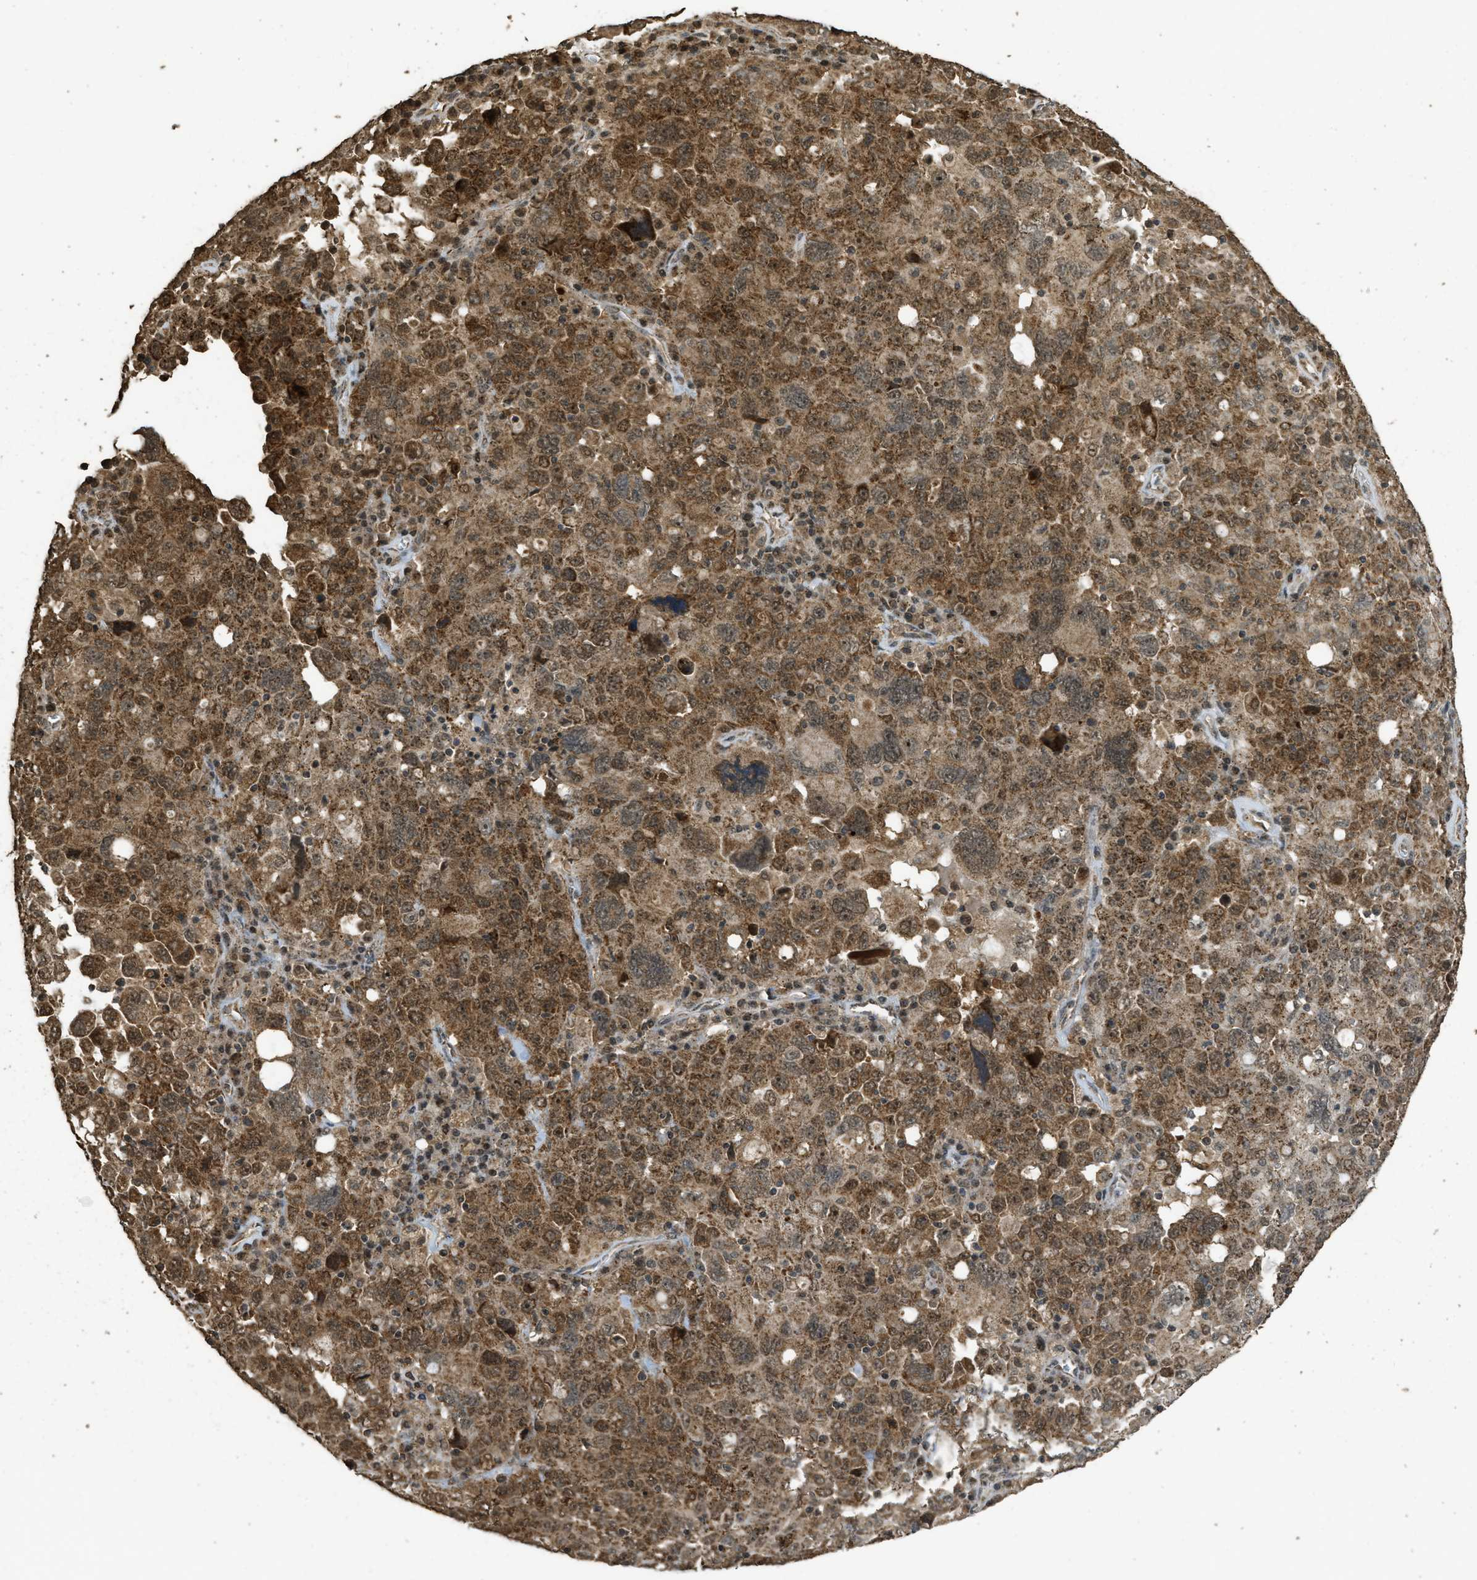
{"staining": {"intensity": "moderate", "quantity": ">75%", "location": "cytoplasmic/membranous"}, "tissue": "ovarian cancer", "cell_type": "Tumor cells", "image_type": "cancer", "snomed": [{"axis": "morphology", "description": "Carcinoma, endometroid"}, {"axis": "topography", "description": "Ovary"}], "caption": "Immunohistochemistry (IHC) micrograph of neoplastic tissue: ovarian endometroid carcinoma stained using immunohistochemistry (IHC) exhibits medium levels of moderate protein expression localized specifically in the cytoplasmic/membranous of tumor cells, appearing as a cytoplasmic/membranous brown color.", "gene": "CTPS1", "patient": {"sex": "female", "age": 62}}